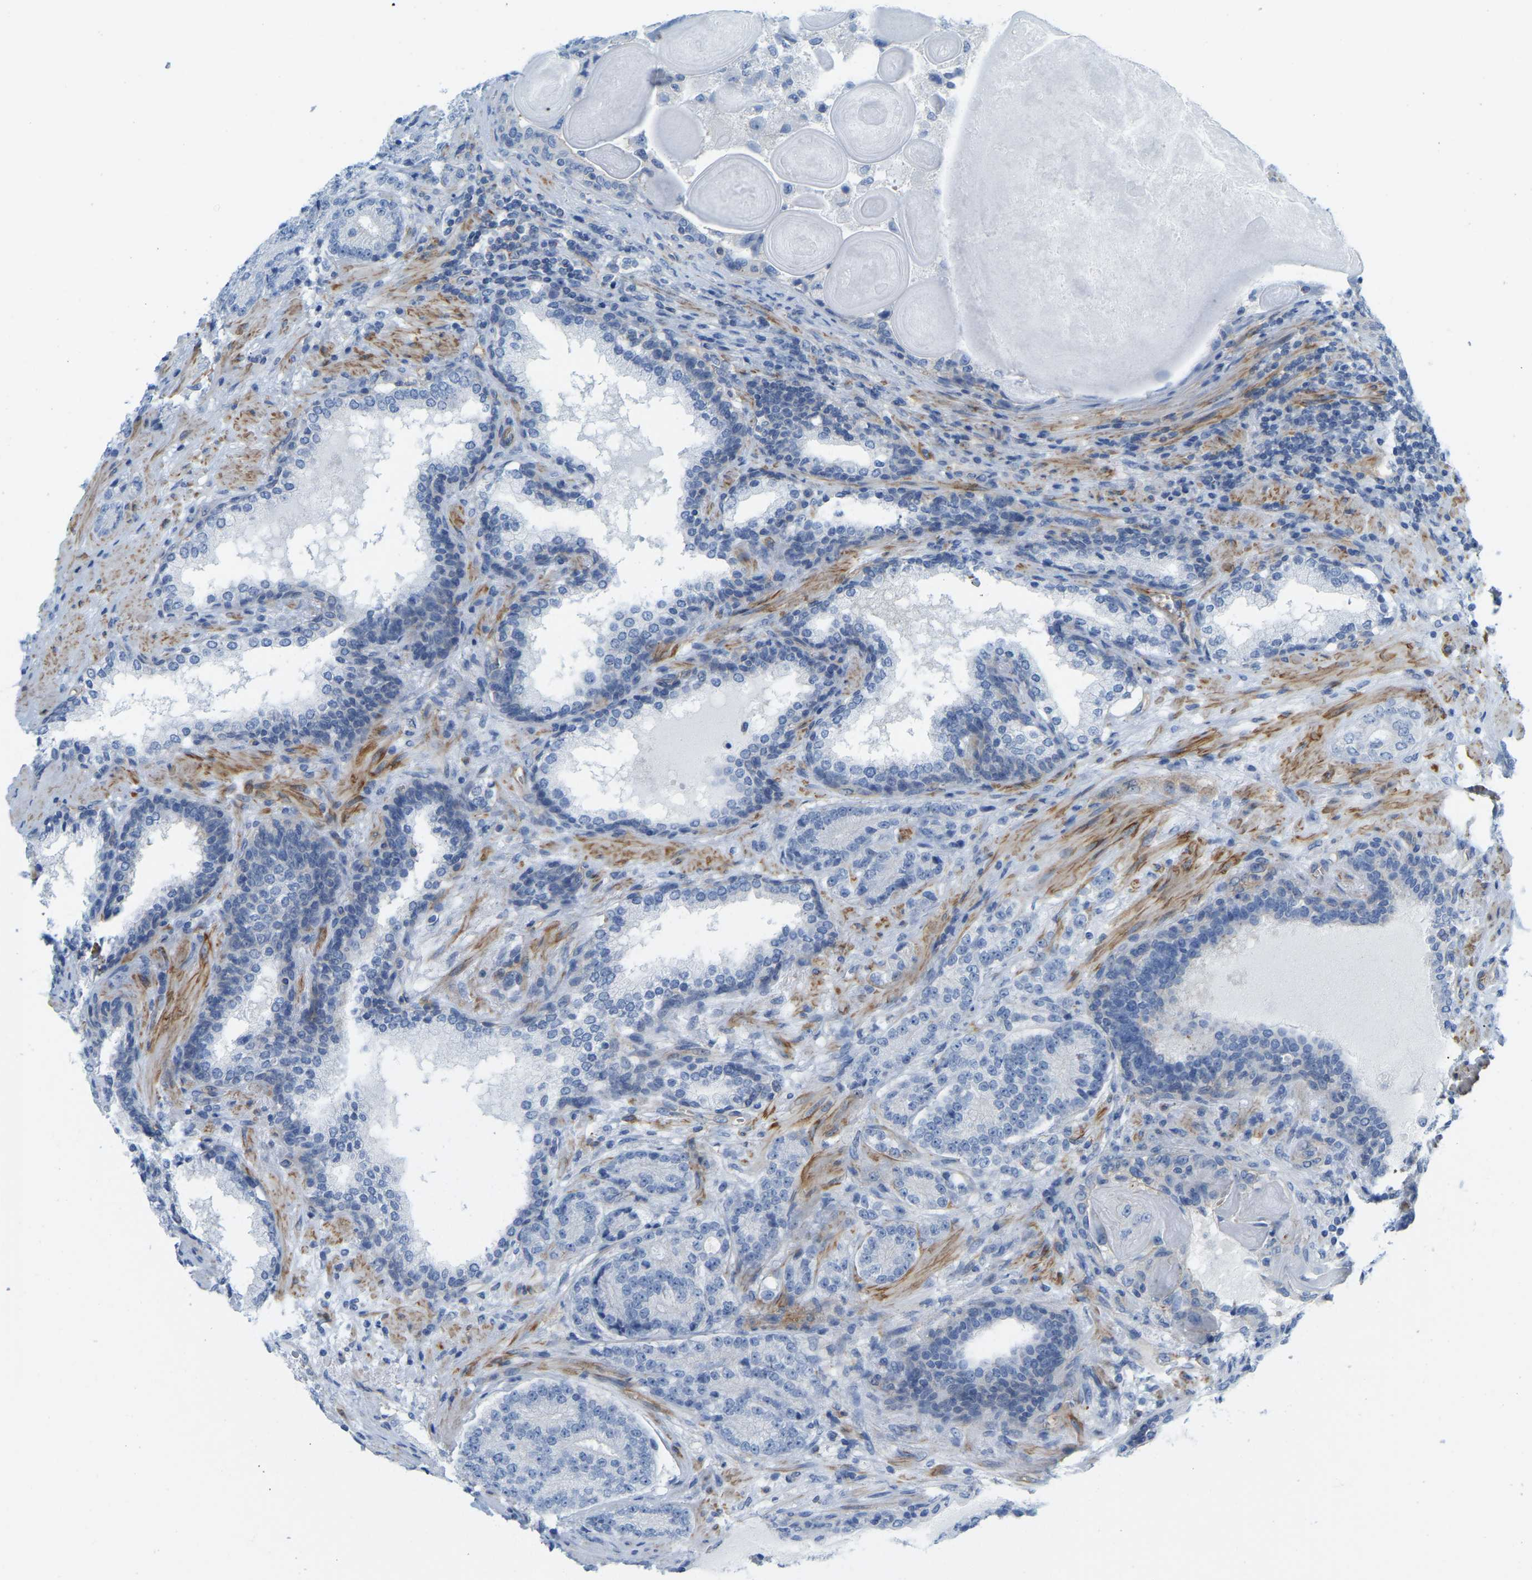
{"staining": {"intensity": "negative", "quantity": "none", "location": "none"}, "tissue": "prostate cancer", "cell_type": "Tumor cells", "image_type": "cancer", "snomed": [{"axis": "morphology", "description": "Adenocarcinoma, High grade"}, {"axis": "topography", "description": "Prostate"}], "caption": "Immunohistochemical staining of human prostate cancer demonstrates no significant positivity in tumor cells.", "gene": "MYL3", "patient": {"sex": "male", "age": 61}}